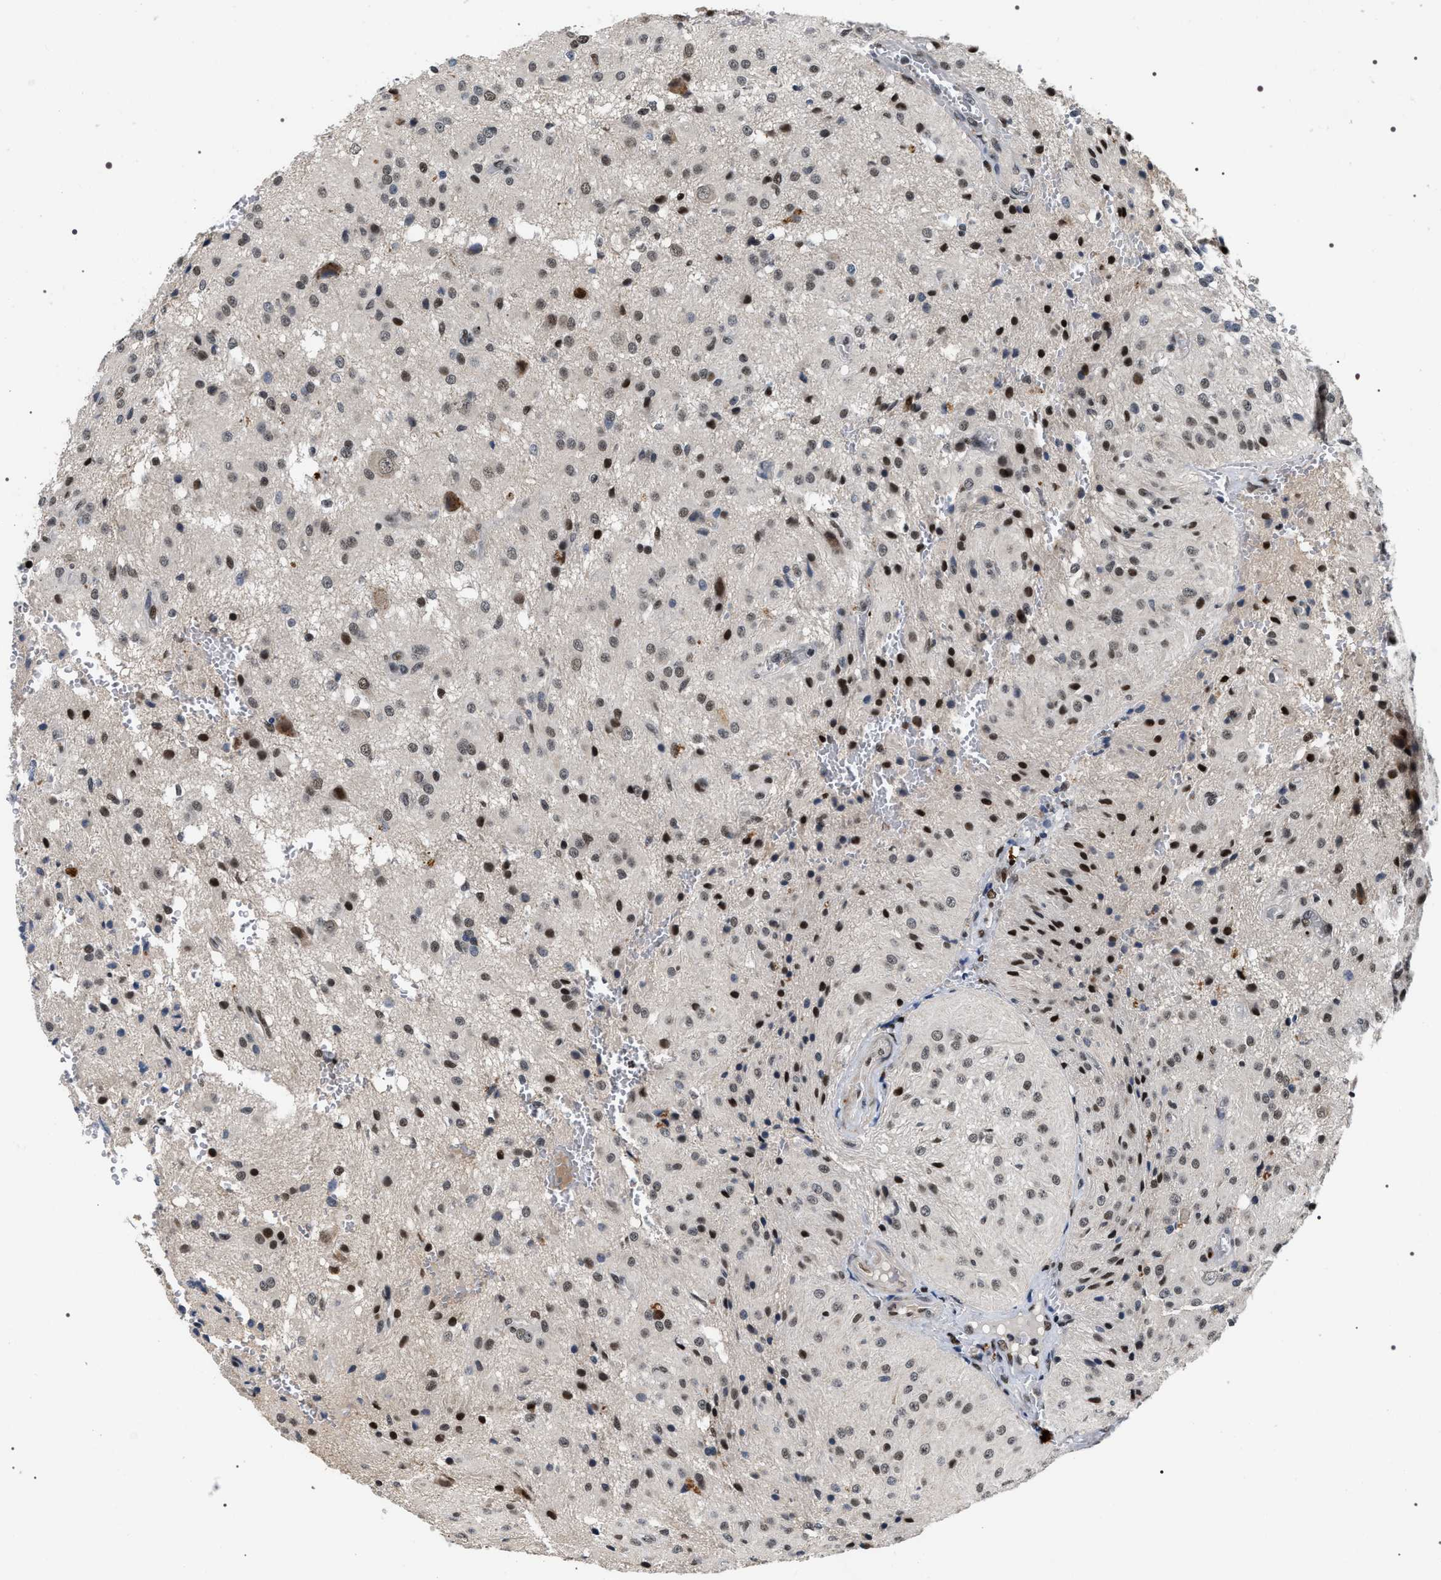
{"staining": {"intensity": "moderate", "quantity": ">75%", "location": "nuclear"}, "tissue": "glioma", "cell_type": "Tumor cells", "image_type": "cancer", "snomed": [{"axis": "morphology", "description": "Glioma, malignant, High grade"}, {"axis": "topography", "description": "Brain"}], "caption": "Brown immunohistochemical staining in glioma displays moderate nuclear positivity in about >75% of tumor cells.", "gene": "C7orf25", "patient": {"sex": "female", "age": 59}}